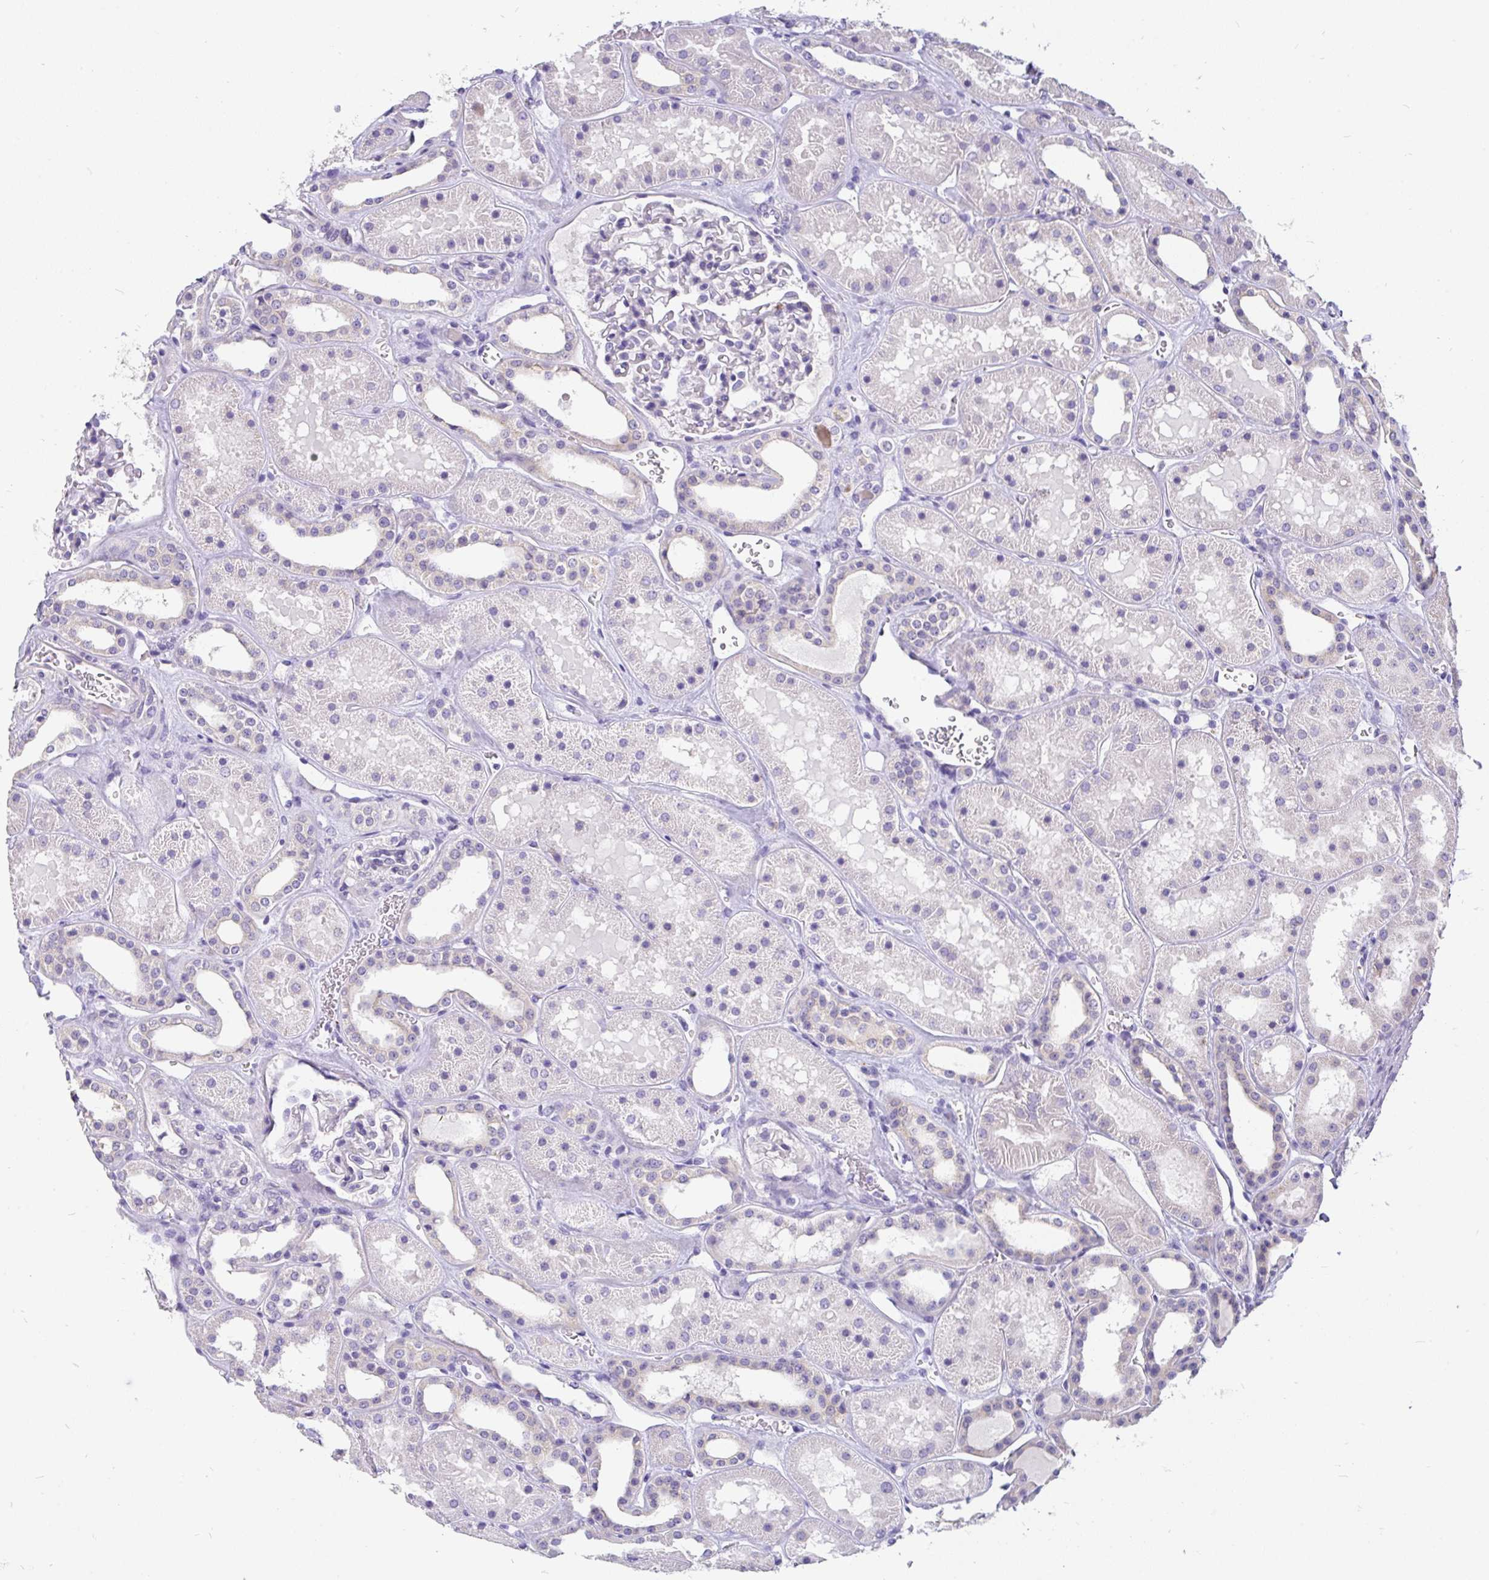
{"staining": {"intensity": "negative", "quantity": "none", "location": "none"}, "tissue": "kidney", "cell_type": "Cells in glomeruli", "image_type": "normal", "snomed": [{"axis": "morphology", "description": "Normal tissue, NOS"}, {"axis": "topography", "description": "Kidney"}], "caption": "Immunohistochemistry (IHC) of benign human kidney shows no staining in cells in glomeruli. (DAB IHC visualized using brightfield microscopy, high magnification).", "gene": "INTS5", "patient": {"sex": "female", "age": 41}}